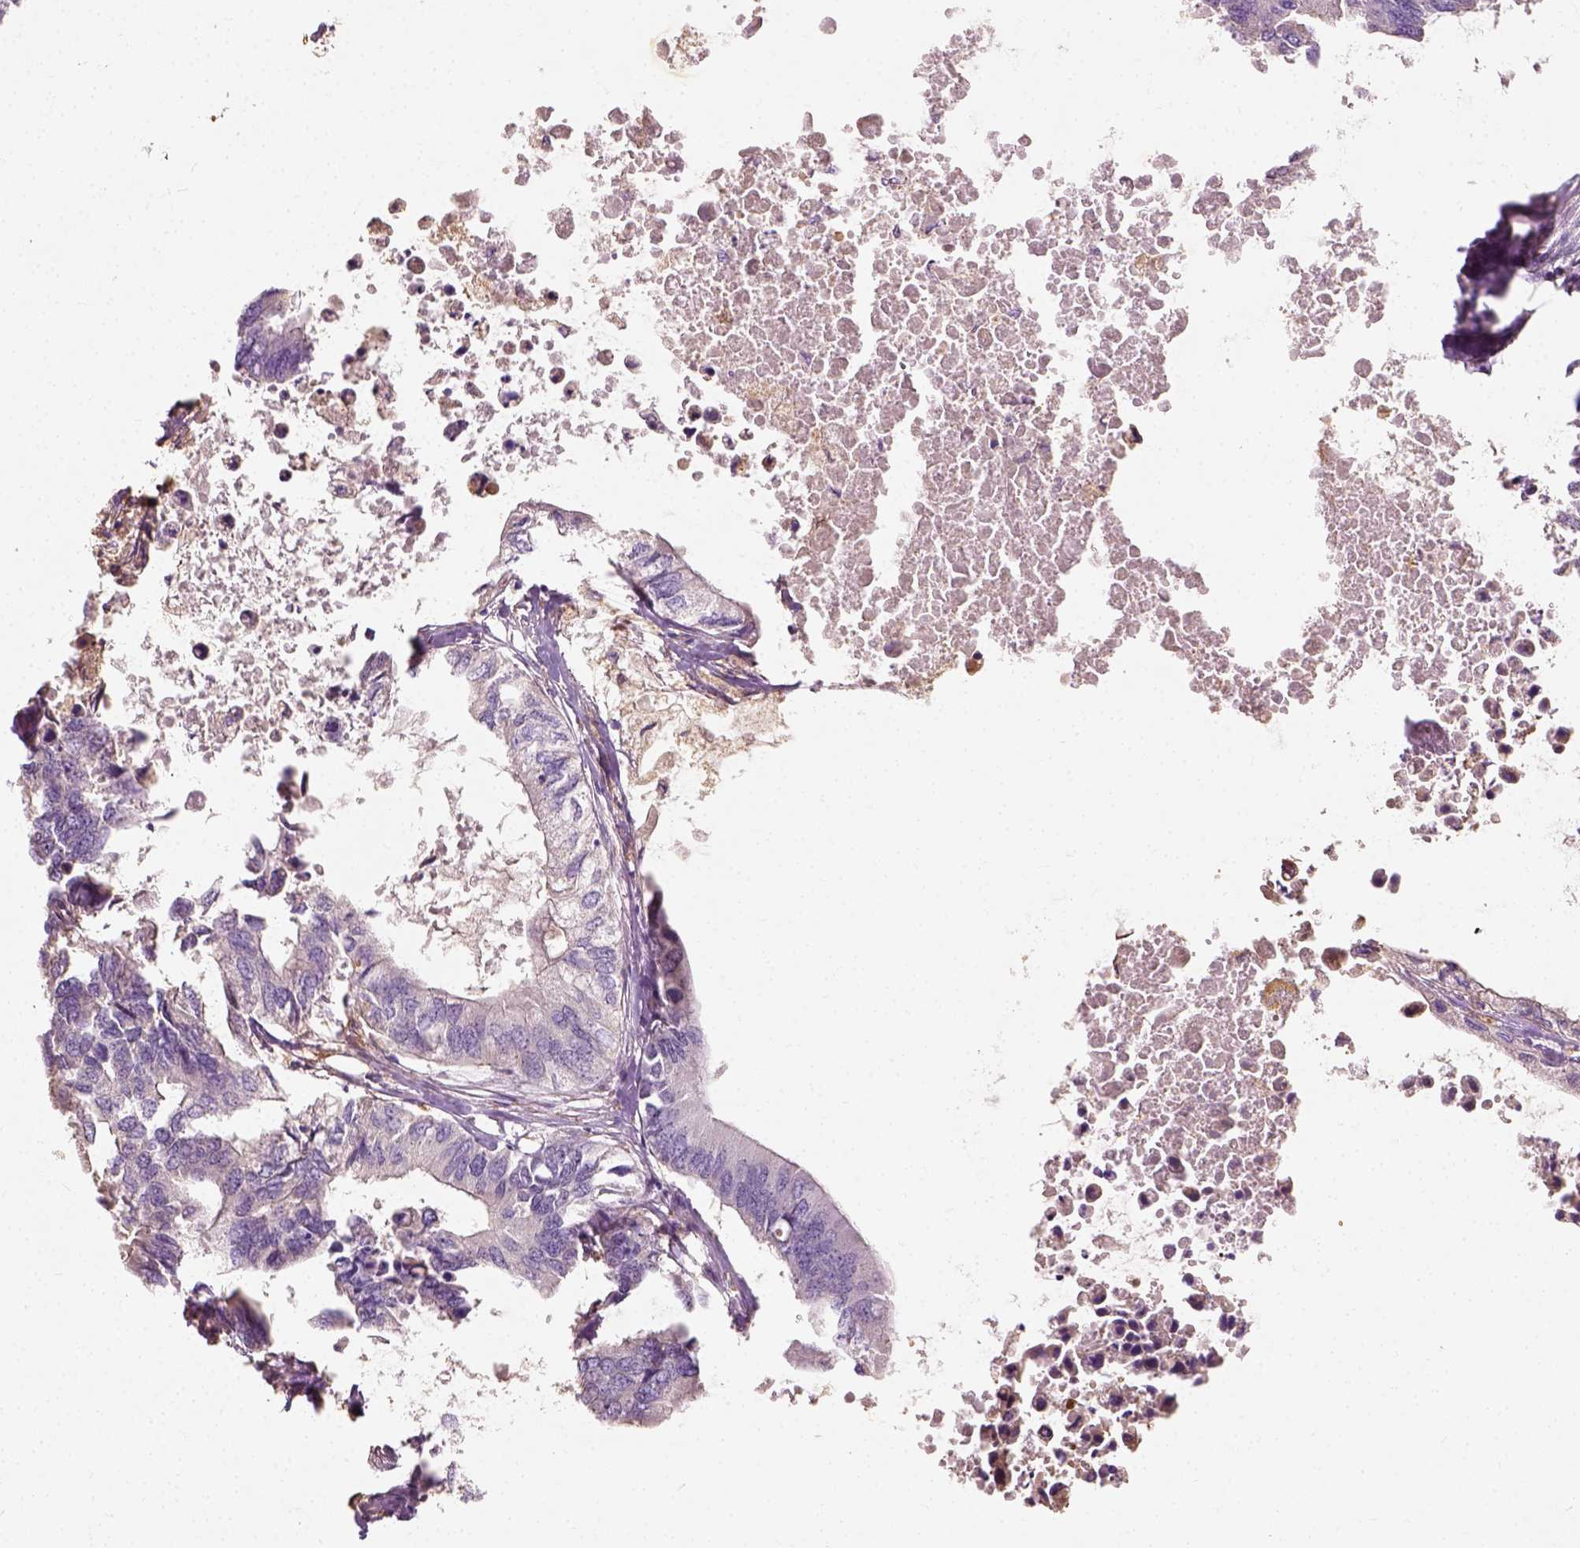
{"staining": {"intensity": "negative", "quantity": "none", "location": "none"}, "tissue": "colorectal cancer", "cell_type": "Tumor cells", "image_type": "cancer", "snomed": [{"axis": "morphology", "description": "Adenocarcinoma, NOS"}, {"axis": "topography", "description": "Colon"}], "caption": "The histopathology image displays no significant staining in tumor cells of colorectal adenocarcinoma.", "gene": "DHCR24", "patient": {"sex": "male", "age": 71}}